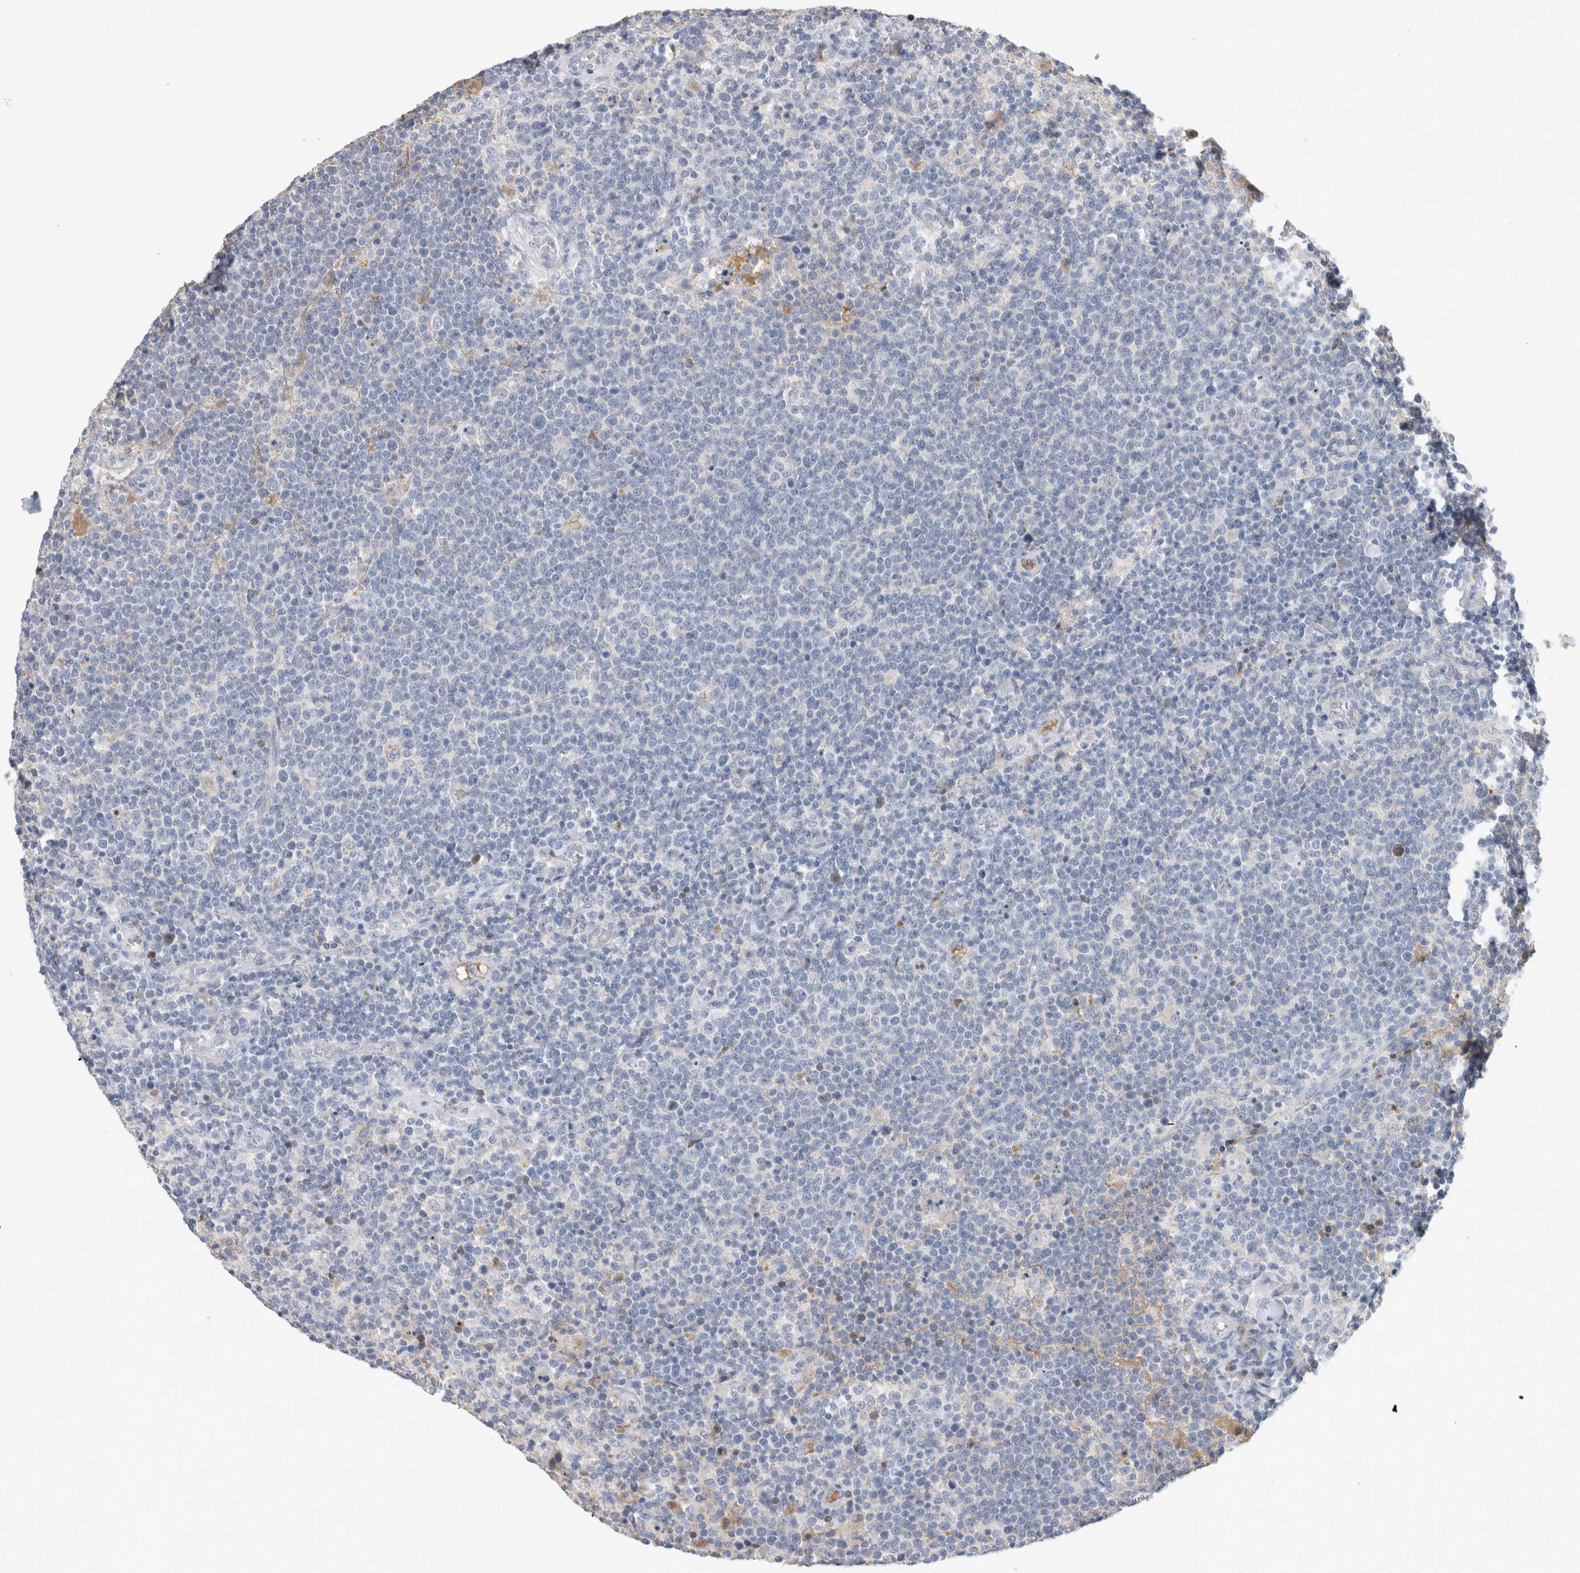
{"staining": {"intensity": "negative", "quantity": "none", "location": "none"}, "tissue": "lymphoma", "cell_type": "Tumor cells", "image_type": "cancer", "snomed": [{"axis": "morphology", "description": "Malignant lymphoma, non-Hodgkin's type, High grade"}, {"axis": "topography", "description": "Lymph node"}], "caption": "Tumor cells are negative for brown protein staining in malignant lymphoma, non-Hodgkin's type (high-grade).", "gene": "SCGB1A1", "patient": {"sex": "male", "age": 61}}